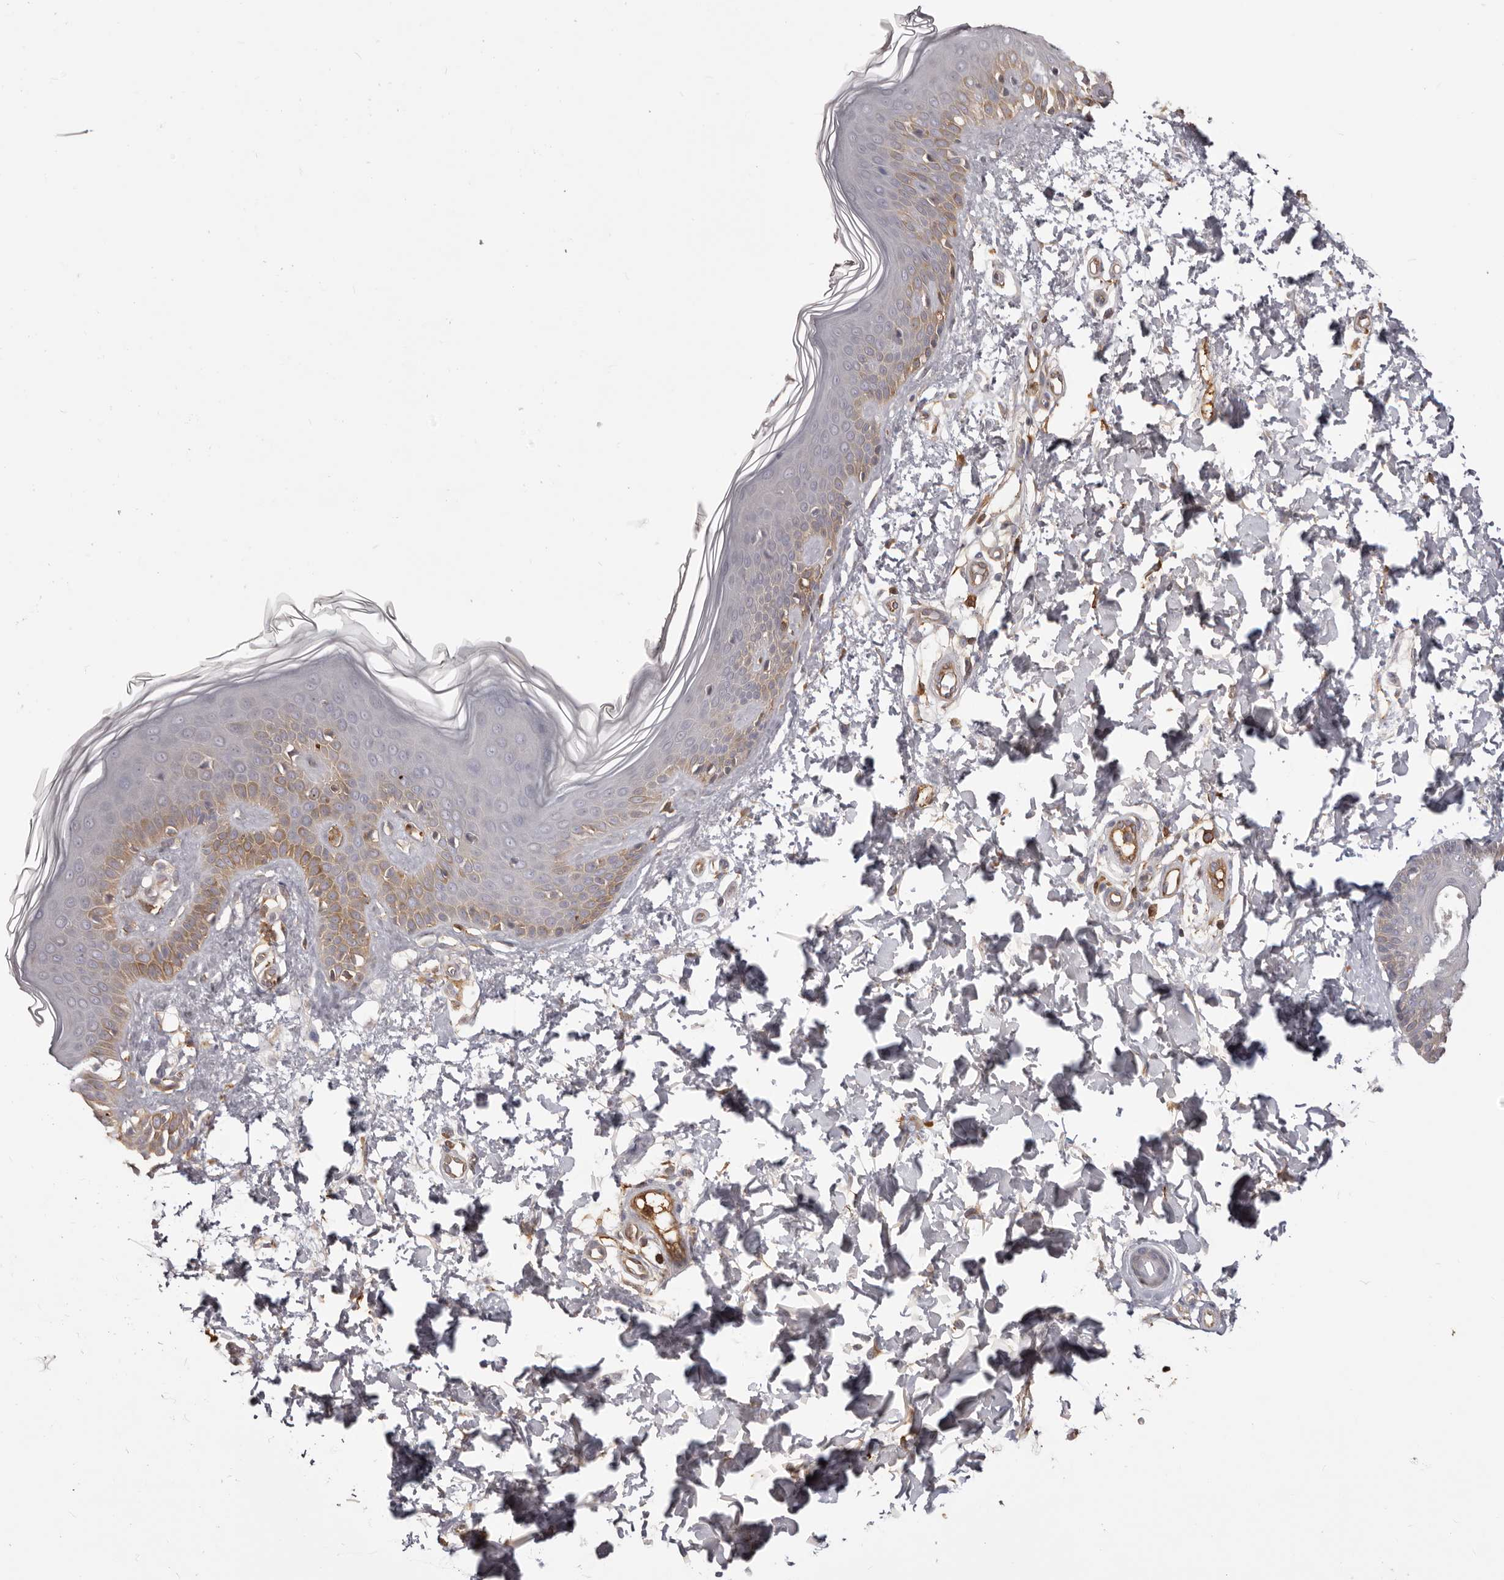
{"staining": {"intensity": "weak", "quantity": "25%-75%", "location": "cytoplasmic/membranous"}, "tissue": "skin", "cell_type": "Fibroblasts", "image_type": "normal", "snomed": [{"axis": "morphology", "description": "Normal tissue, NOS"}, {"axis": "topography", "description": "Skin"}], "caption": "A photomicrograph of skin stained for a protein reveals weak cytoplasmic/membranous brown staining in fibroblasts. (IHC, brightfield microscopy, high magnification).", "gene": "OTUD3", "patient": {"sex": "male", "age": 37}}